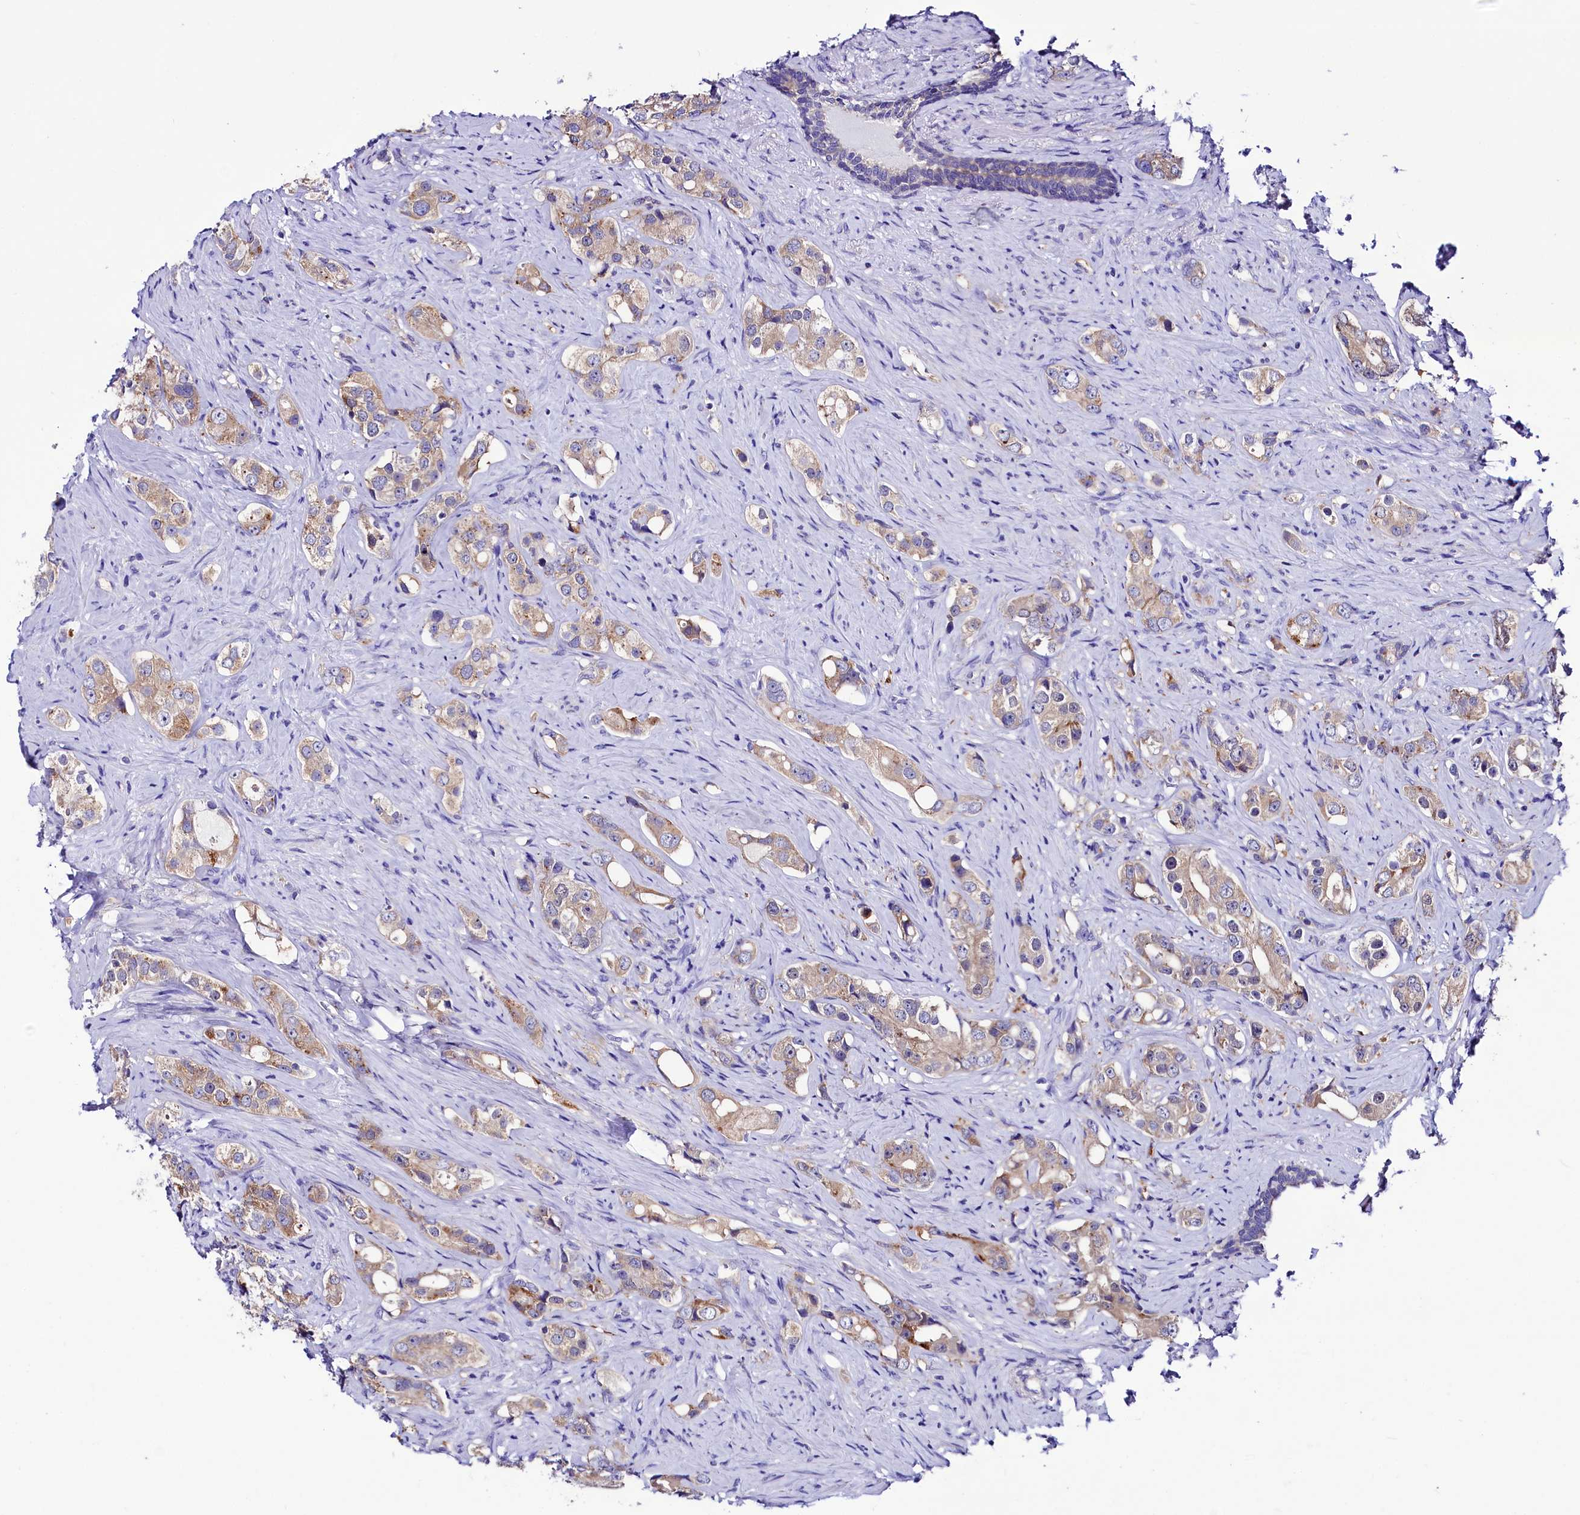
{"staining": {"intensity": "weak", "quantity": "25%-75%", "location": "cytoplasmic/membranous"}, "tissue": "prostate cancer", "cell_type": "Tumor cells", "image_type": "cancer", "snomed": [{"axis": "morphology", "description": "Adenocarcinoma, High grade"}, {"axis": "topography", "description": "Prostate"}], "caption": "Immunohistochemistry of prostate high-grade adenocarcinoma demonstrates low levels of weak cytoplasmic/membranous positivity in about 25%-75% of tumor cells.", "gene": "ABHD5", "patient": {"sex": "male", "age": 63}}